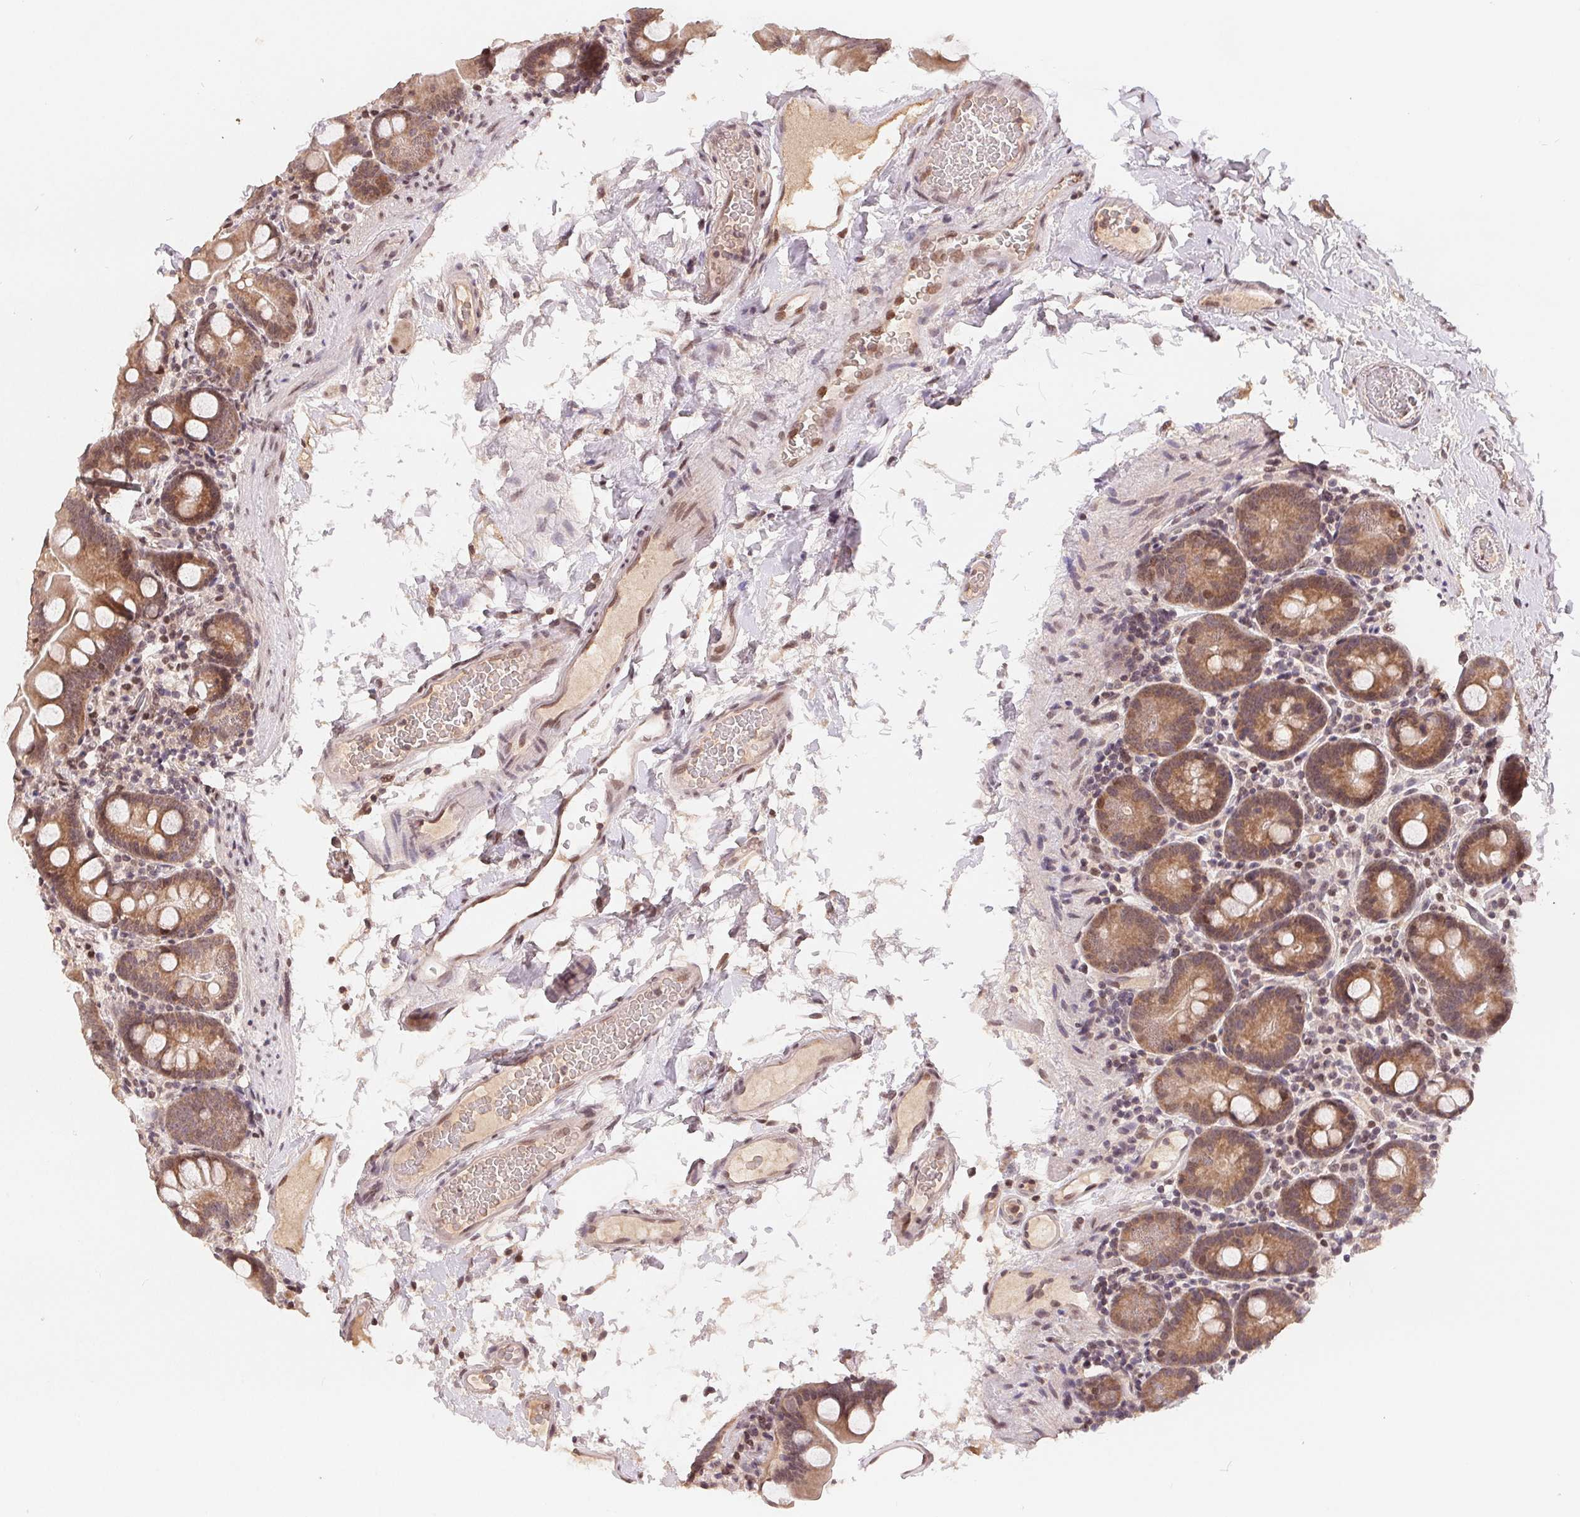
{"staining": {"intensity": "moderate", "quantity": ">75%", "location": "cytoplasmic/membranous"}, "tissue": "small intestine", "cell_type": "Glandular cells", "image_type": "normal", "snomed": [{"axis": "morphology", "description": "Normal tissue, NOS"}, {"axis": "topography", "description": "Small intestine"}], "caption": "High-magnification brightfield microscopy of unremarkable small intestine stained with DAB (brown) and counterstained with hematoxylin (blue). glandular cells exhibit moderate cytoplasmic/membranous positivity is identified in approximately>75% of cells. (DAB (3,3'-diaminobenzidine) IHC with brightfield microscopy, high magnification).", "gene": "HMGN3", "patient": {"sex": "female", "age": 68}}